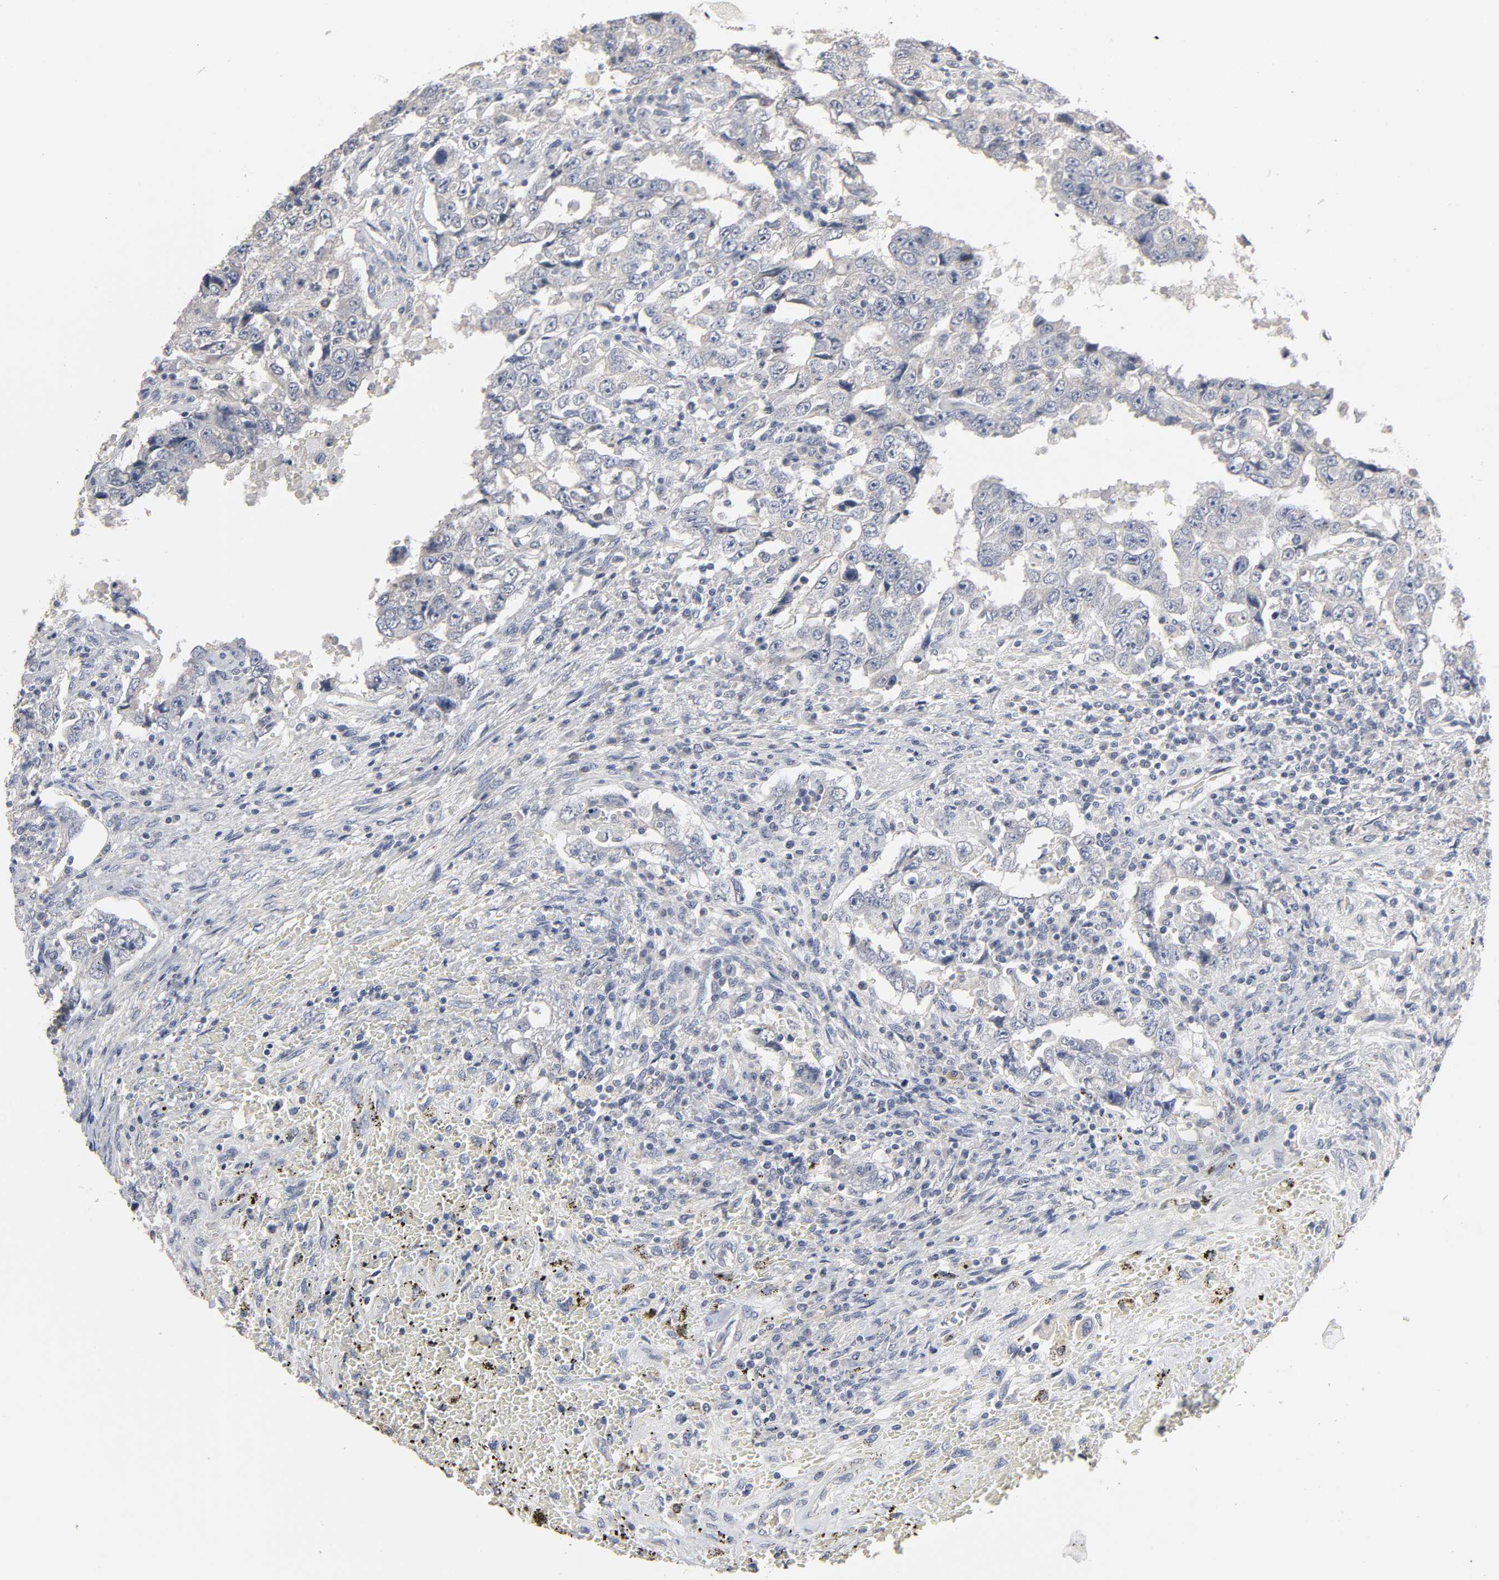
{"staining": {"intensity": "negative", "quantity": "none", "location": "none"}, "tissue": "testis cancer", "cell_type": "Tumor cells", "image_type": "cancer", "snomed": [{"axis": "morphology", "description": "Carcinoma, Embryonal, NOS"}, {"axis": "topography", "description": "Testis"}], "caption": "Protein analysis of testis cancer demonstrates no significant staining in tumor cells.", "gene": "SLC10A2", "patient": {"sex": "male", "age": 26}}